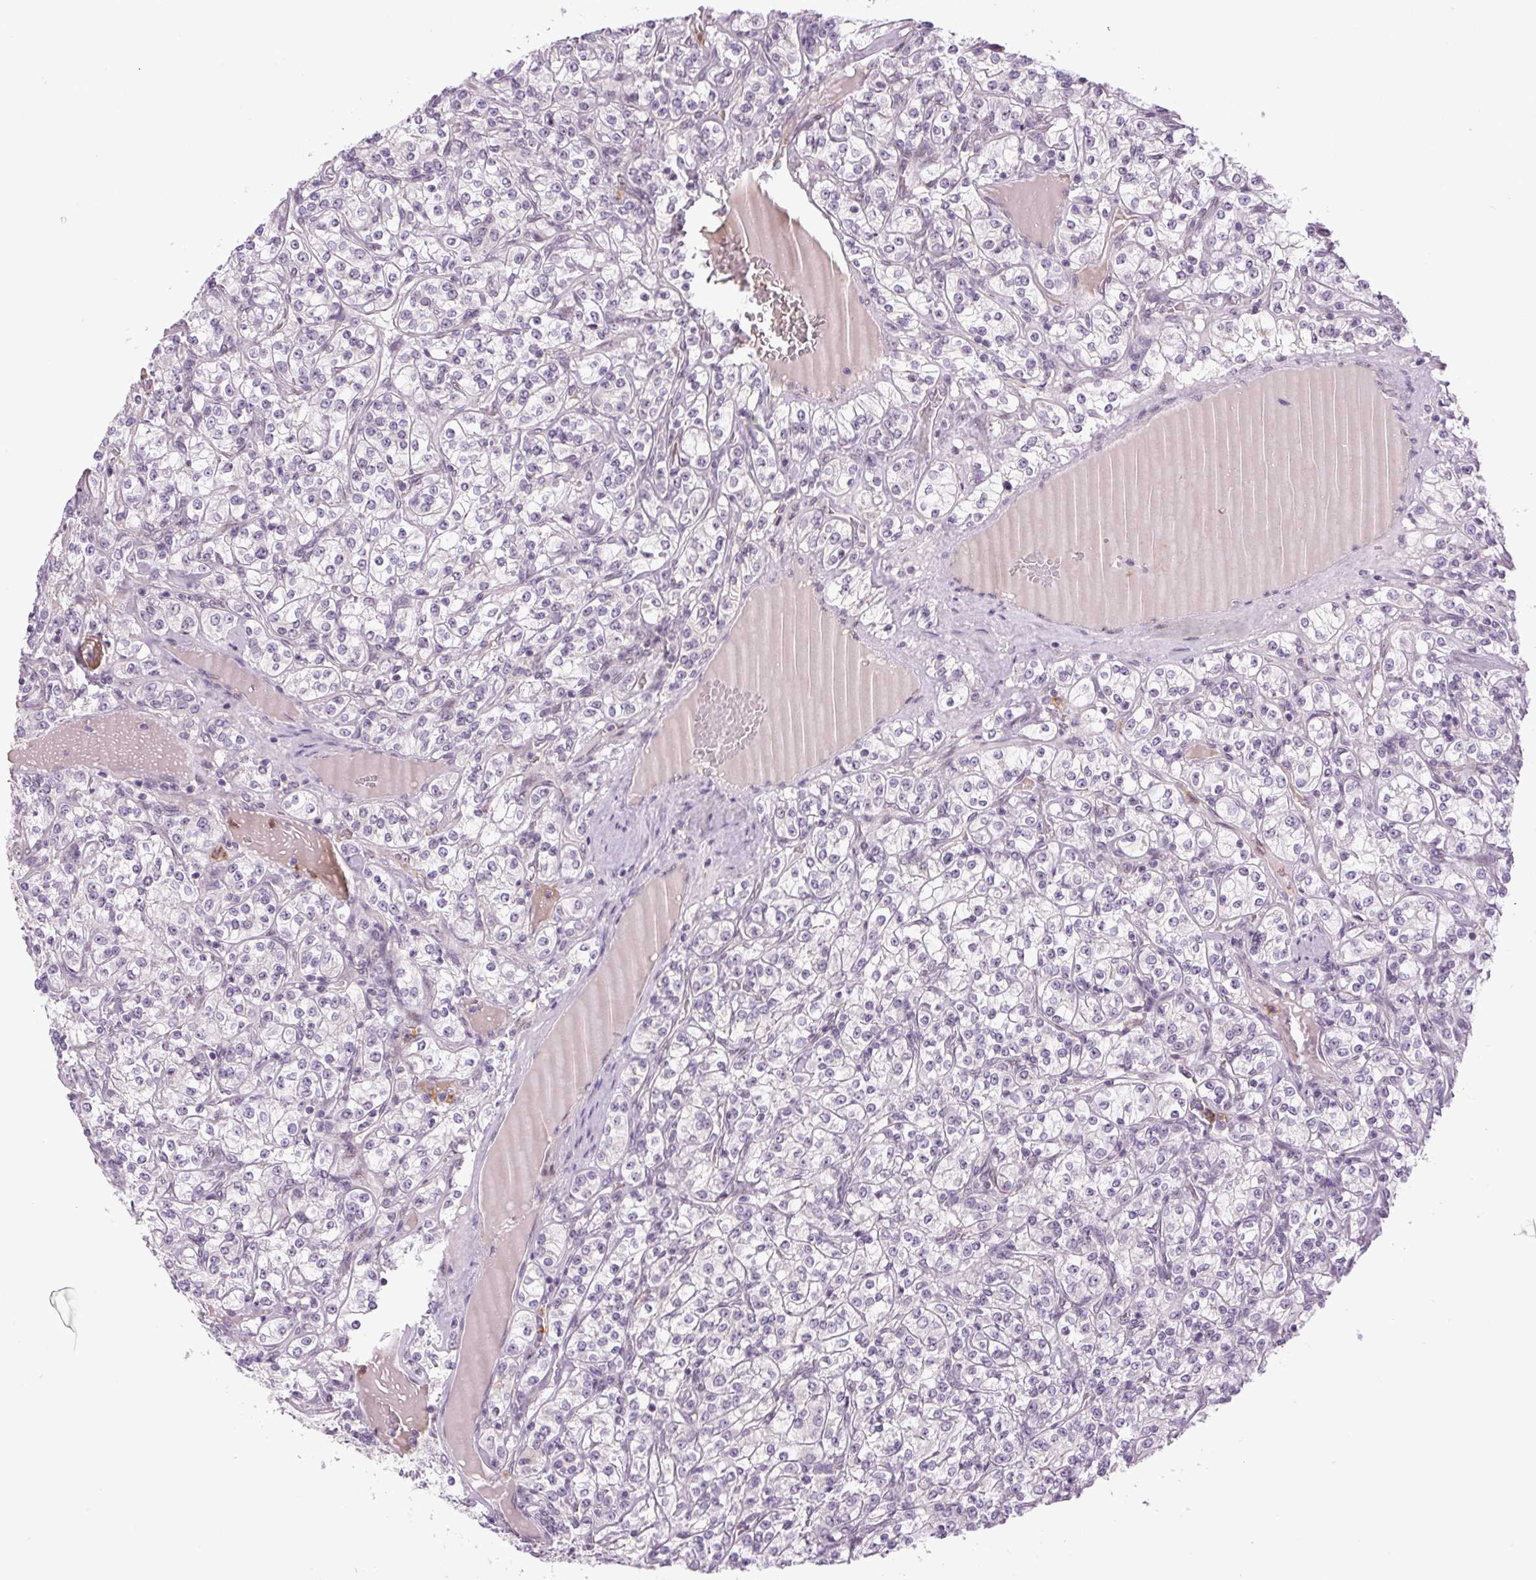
{"staining": {"intensity": "negative", "quantity": "none", "location": "none"}, "tissue": "renal cancer", "cell_type": "Tumor cells", "image_type": "cancer", "snomed": [{"axis": "morphology", "description": "Adenocarcinoma, NOS"}, {"axis": "topography", "description": "Kidney"}], "caption": "Immunohistochemistry (IHC) histopathology image of neoplastic tissue: renal adenocarcinoma stained with DAB (3,3'-diaminobenzidine) exhibits no significant protein positivity in tumor cells.", "gene": "SGF29", "patient": {"sex": "male", "age": 77}}